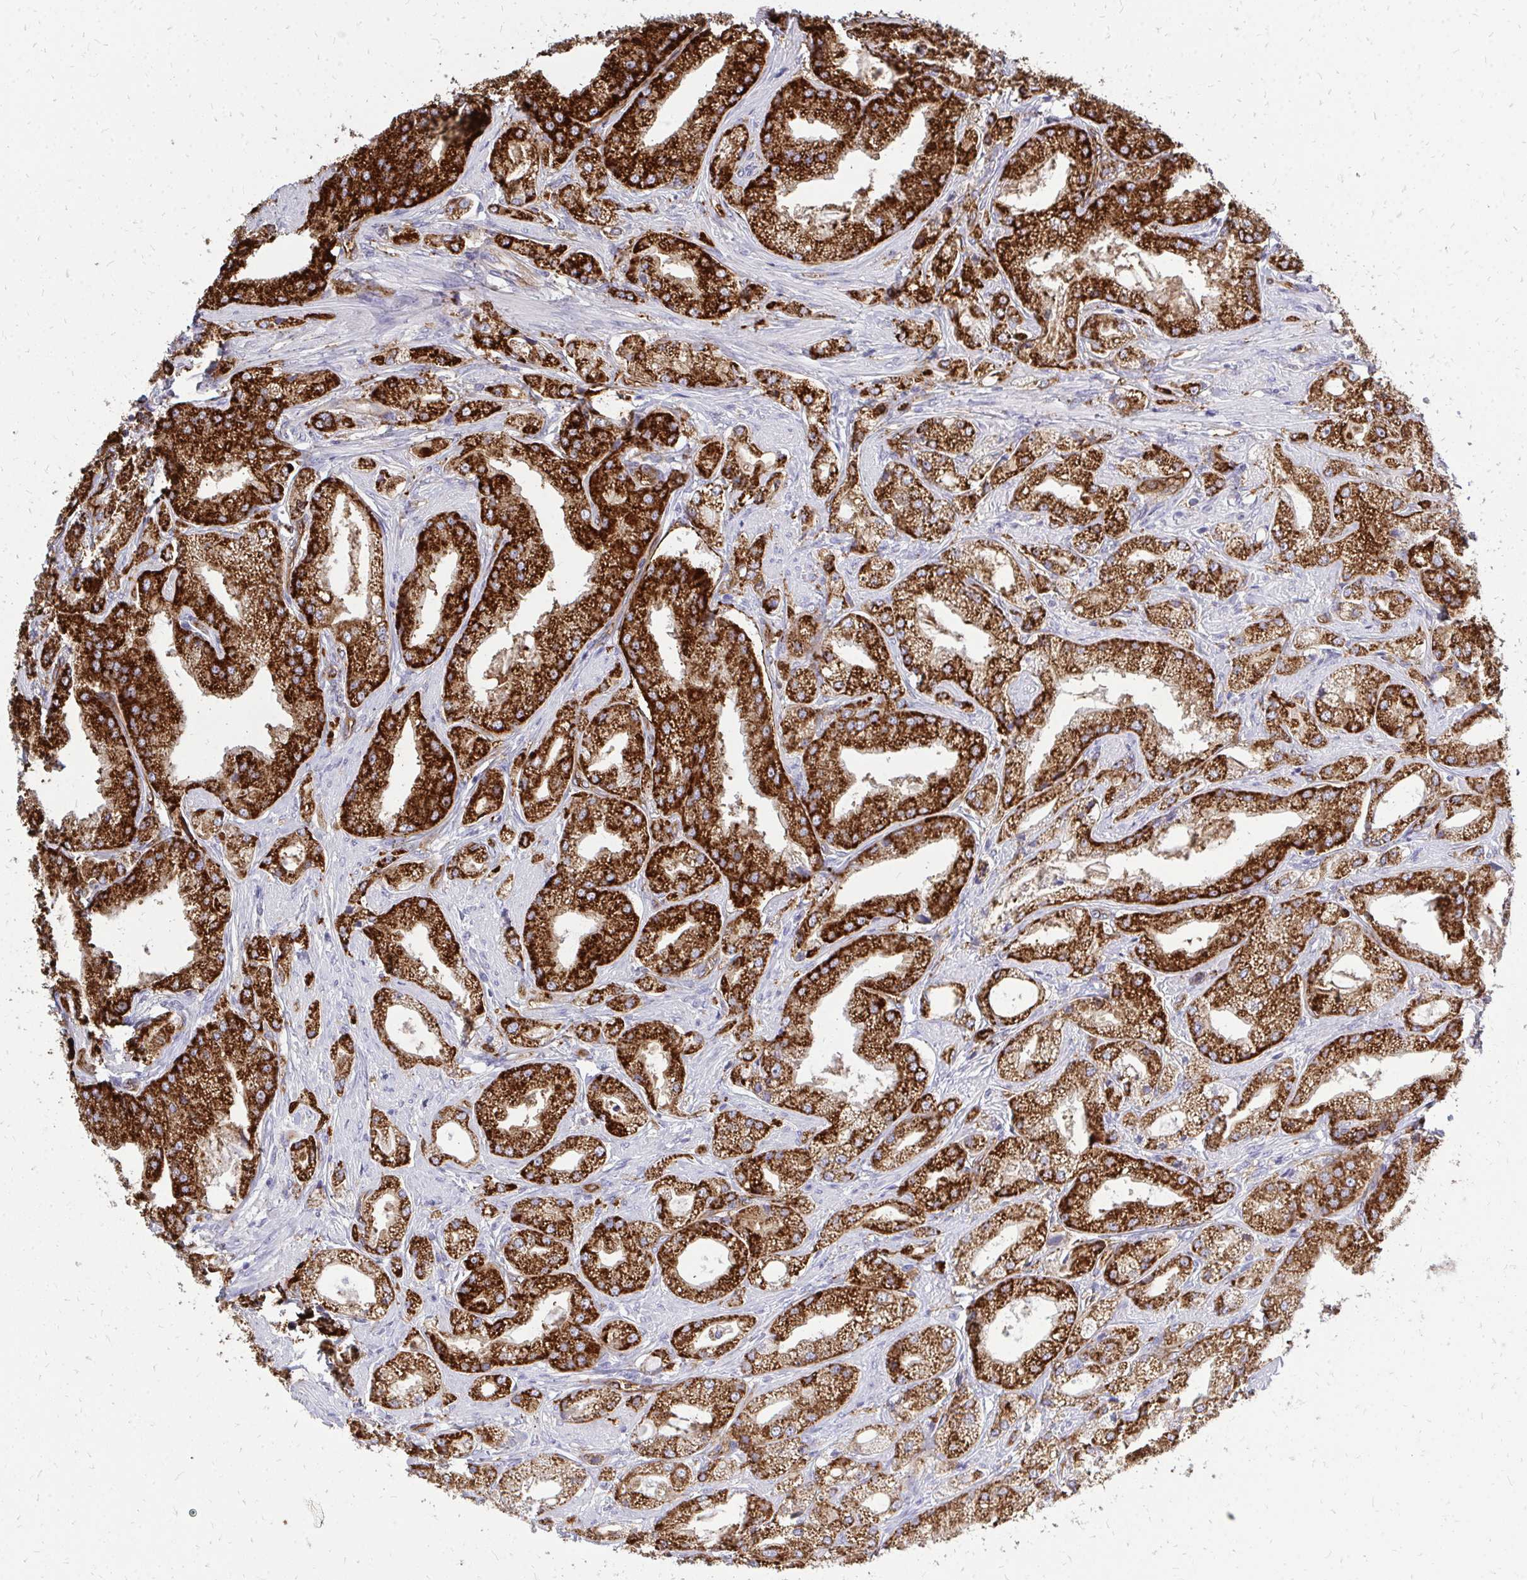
{"staining": {"intensity": "strong", "quantity": "25%-75%", "location": "cytoplasmic/membranous"}, "tissue": "prostate cancer", "cell_type": "Tumor cells", "image_type": "cancer", "snomed": [{"axis": "morphology", "description": "Adenocarcinoma, High grade"}, {"axis": "topography", "description": "Prostate"}], "caption": "Strong cytoplasmic/membranous protein positivity is appreciated in about 25%-75% of tumor cells in prostate high-grade adenocarcinoma.", "gene": "MARCKSL1", "patient": {"sex": "male", "age": 61}}